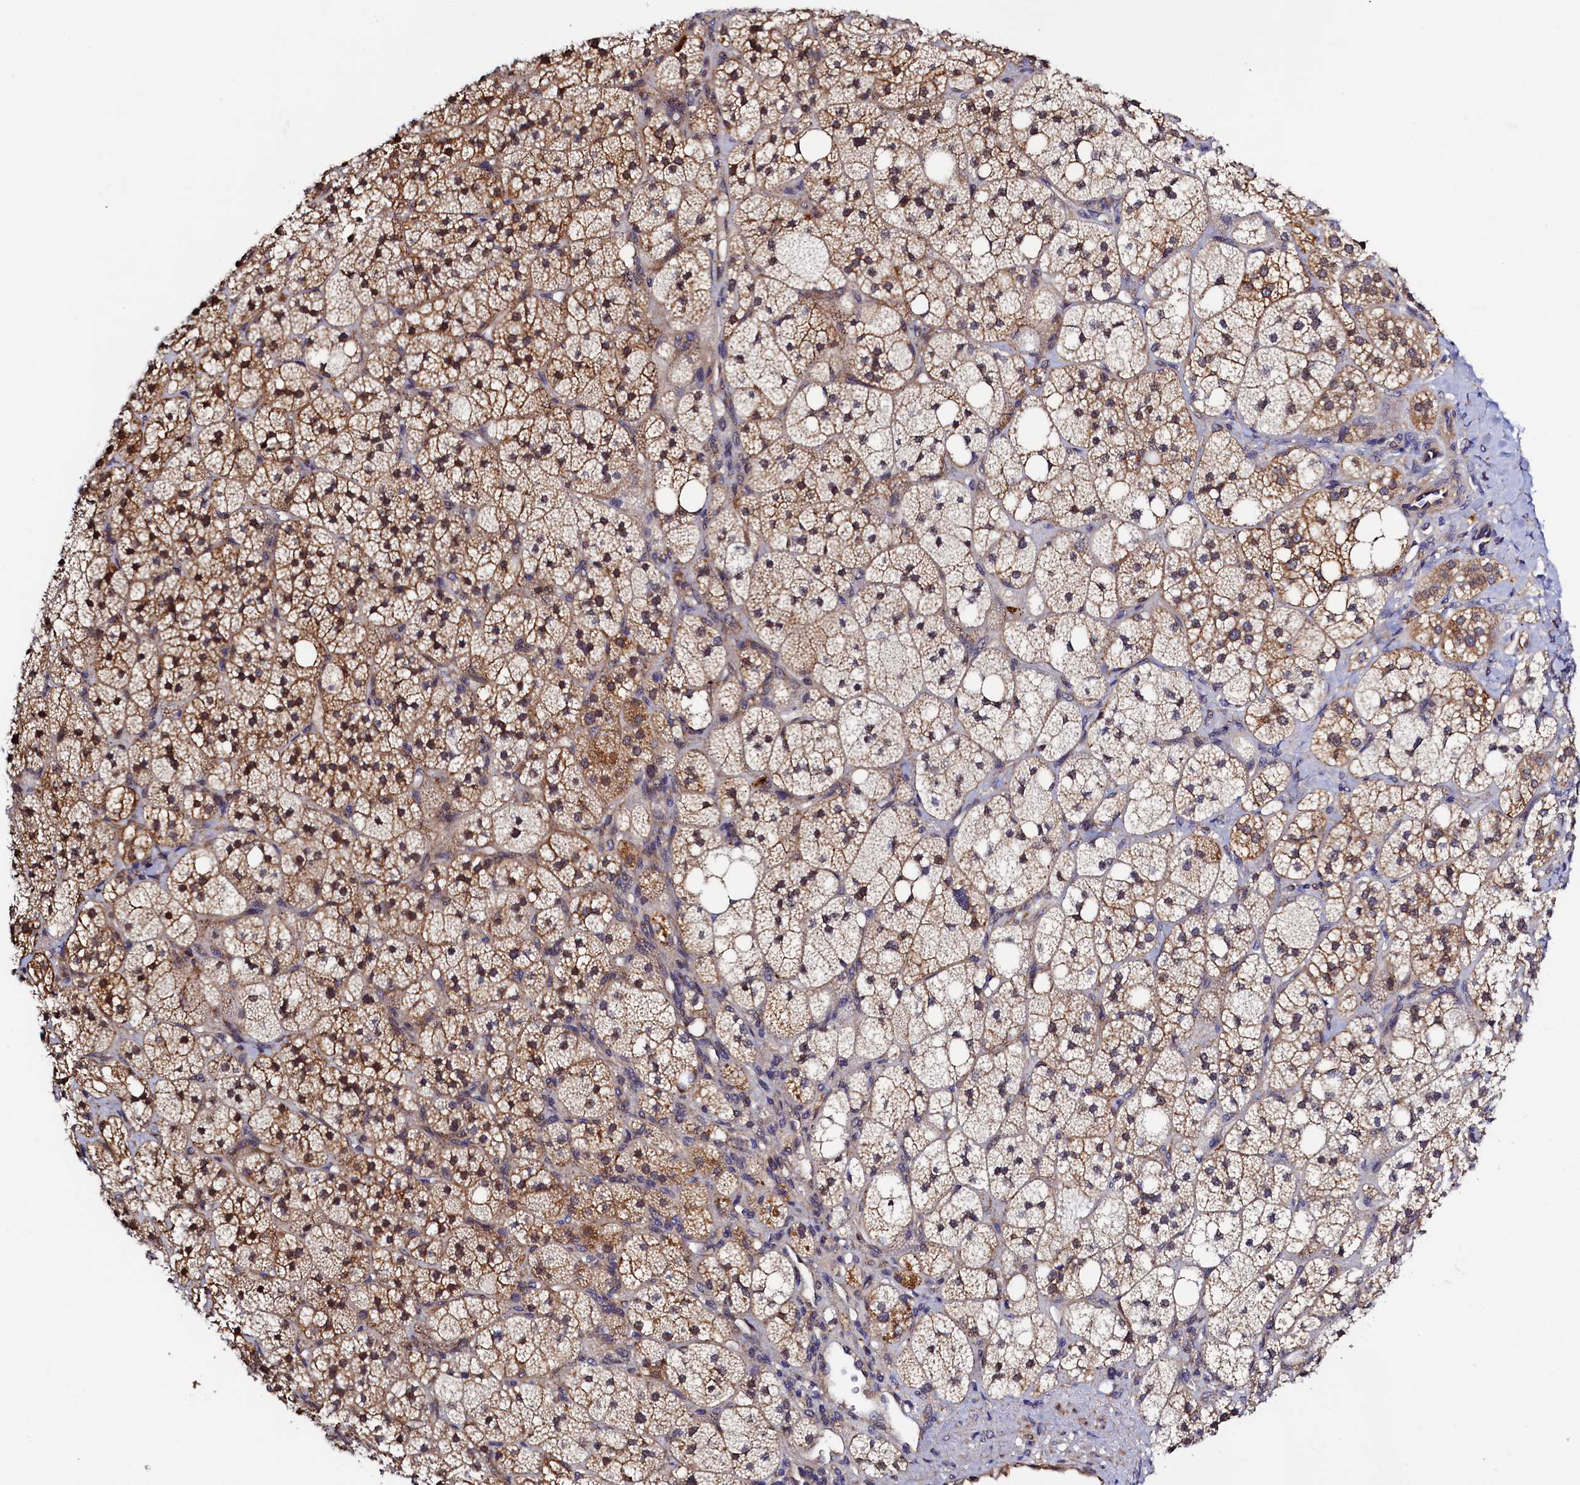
{"staining": {"intensity": "moderate", "quantity": "25%-75%", "location": "cytoplasmic/membranous"}, "tissue": "adrenal gland", "cell_type": "Glandular cells", "image_type": "normal", "snomed": [{"axis": "morphology", "description": "Normal tissue, NOS"}, {"axis": "topography", "description": "Adrenal gland"}], "caption": "The micrograph shows immunohistochemical staining of benign adrenal gland. There is moderate cytoplasmic/membranous staining is identified in approximately 25%-75% of glandular cells.", "gene": "SLC16A14", "patient": {"sex": "male", "age": 61}}